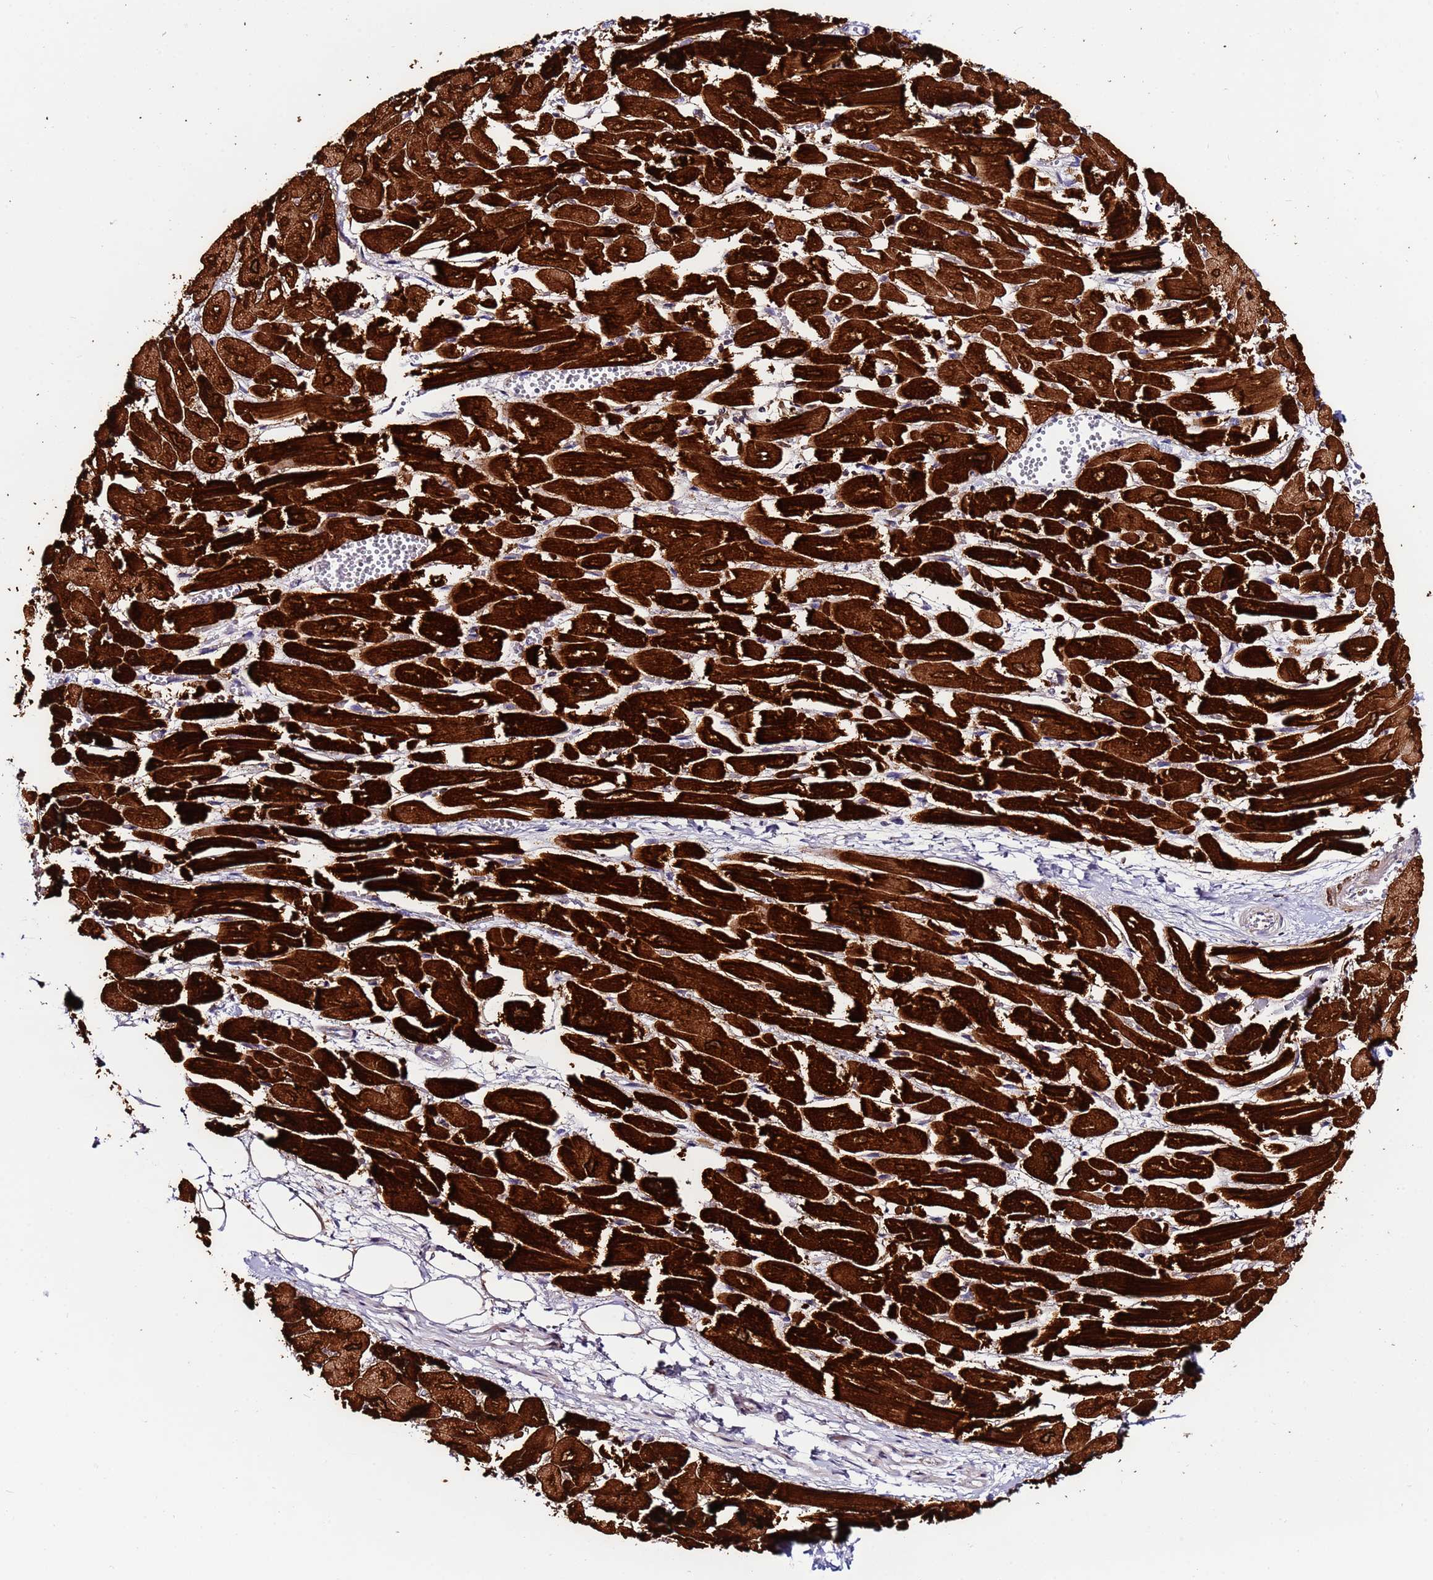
{"staining": {"intensity": "strong", "quantity": ">75%", "location": "cytoplasmic/membranous"}, "tissue": "heart muscle", "cell_type": "Cardiomyocytes", "image_type": "normal", "snomed": [{"axis": "morphology", "description": "Normal tissue, NOS"}, {"axis": "topography", "description": "Heart"}], "caption": "The immunohistochemical stain labels strong cytoplasmic/membranous positivity in cardiomyocytes of unremarkable heart muscle. The protein of interest is shown in brown color, while the nuclei are stained blue.", "gene": "MYBPC3", "patient": {"sex": "male", "age": 54}}